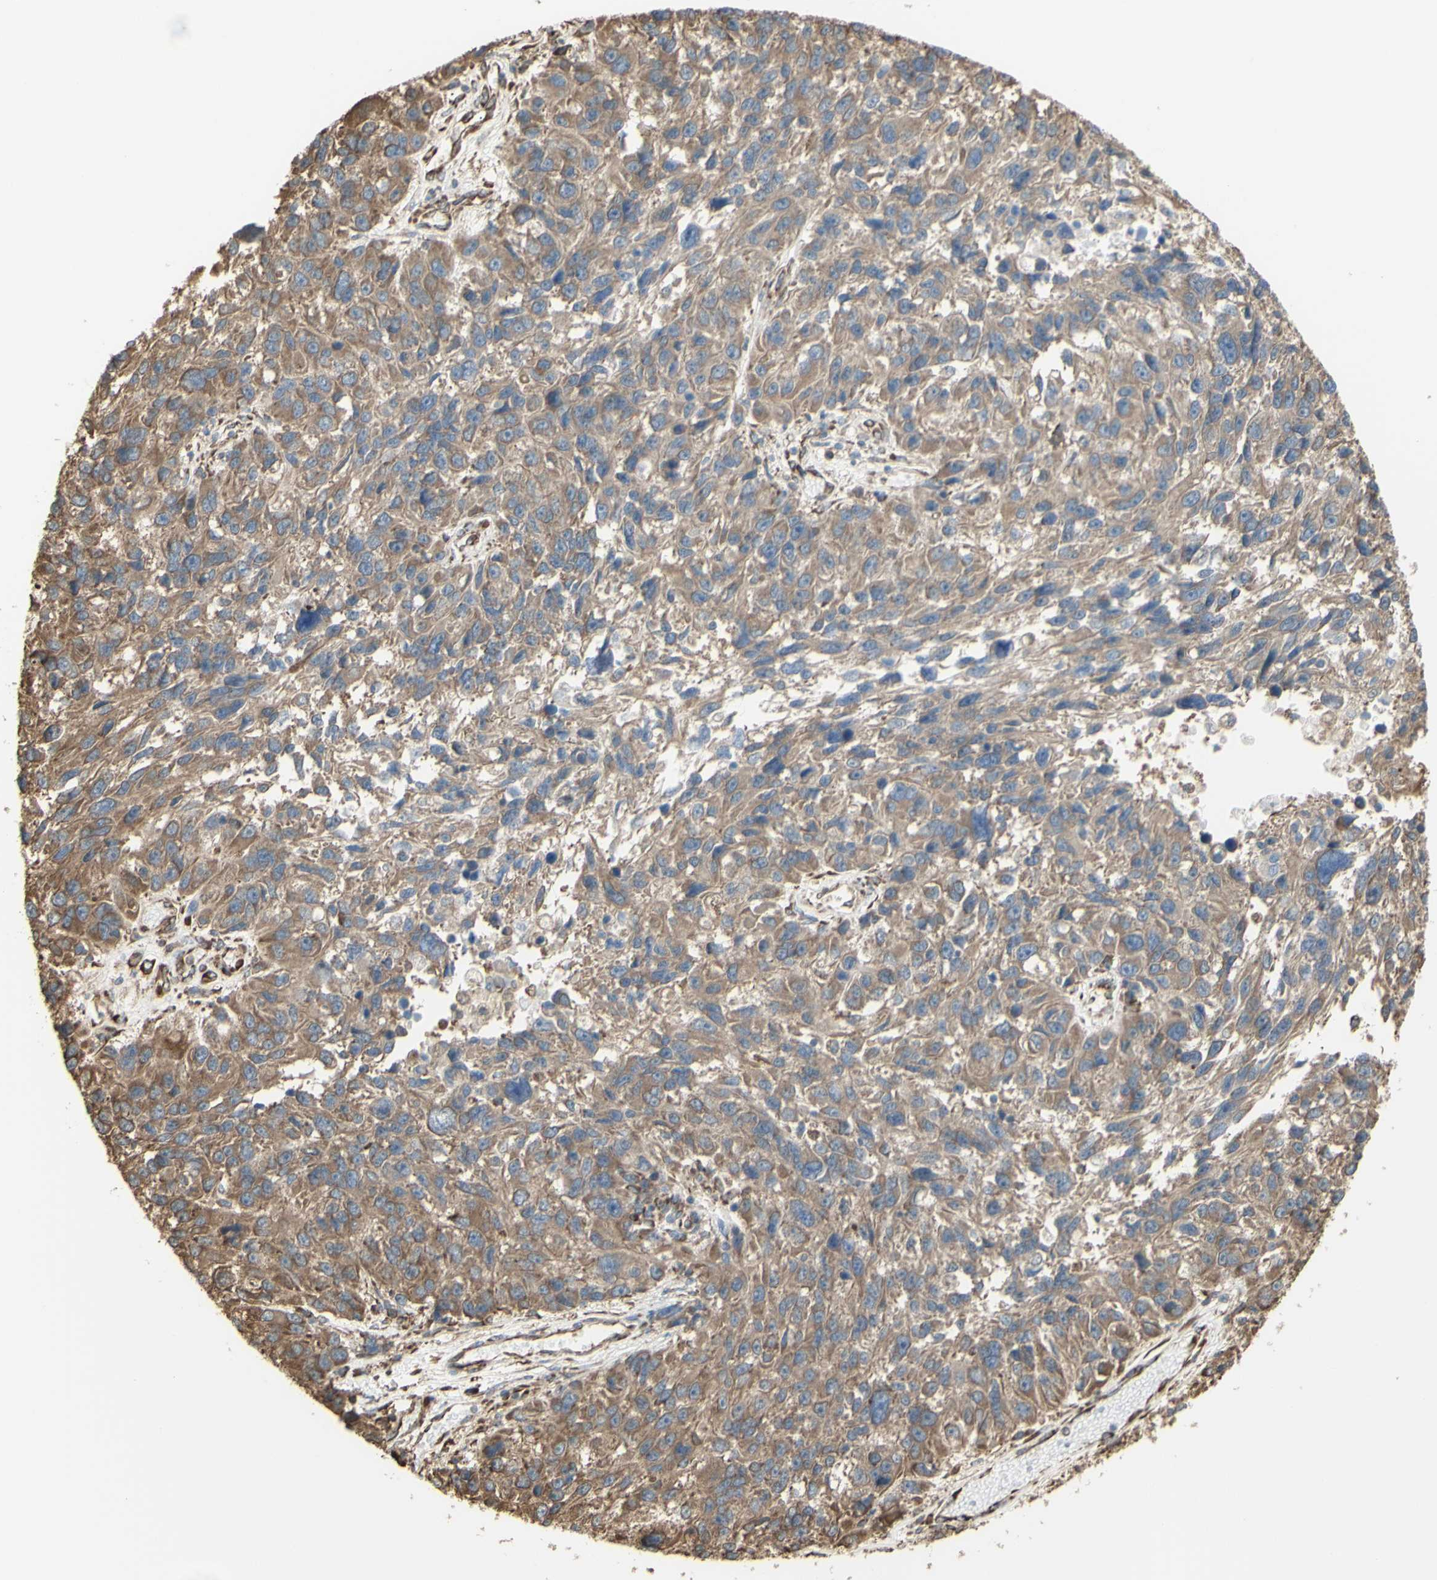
{"staining": {"intensity": "moderate", "quantity": ">75%", "location": "cytoplasmic/membranous"}, "tissue": "melanoma", "cell_type": "Tumor cells", "image_type": "cancer", "snomed": [{"axis": "morphology", "description": "Malignant melanoma, NOS"}, {"axis": "topography", "description": "Skin"}], "caption": "Moderate cytoplasmic/membranous staining is seen in about >75% of tumor cells in melanoma.", "gene": "EEF1B2", "patient": {"sex": "male", "age": 53}}